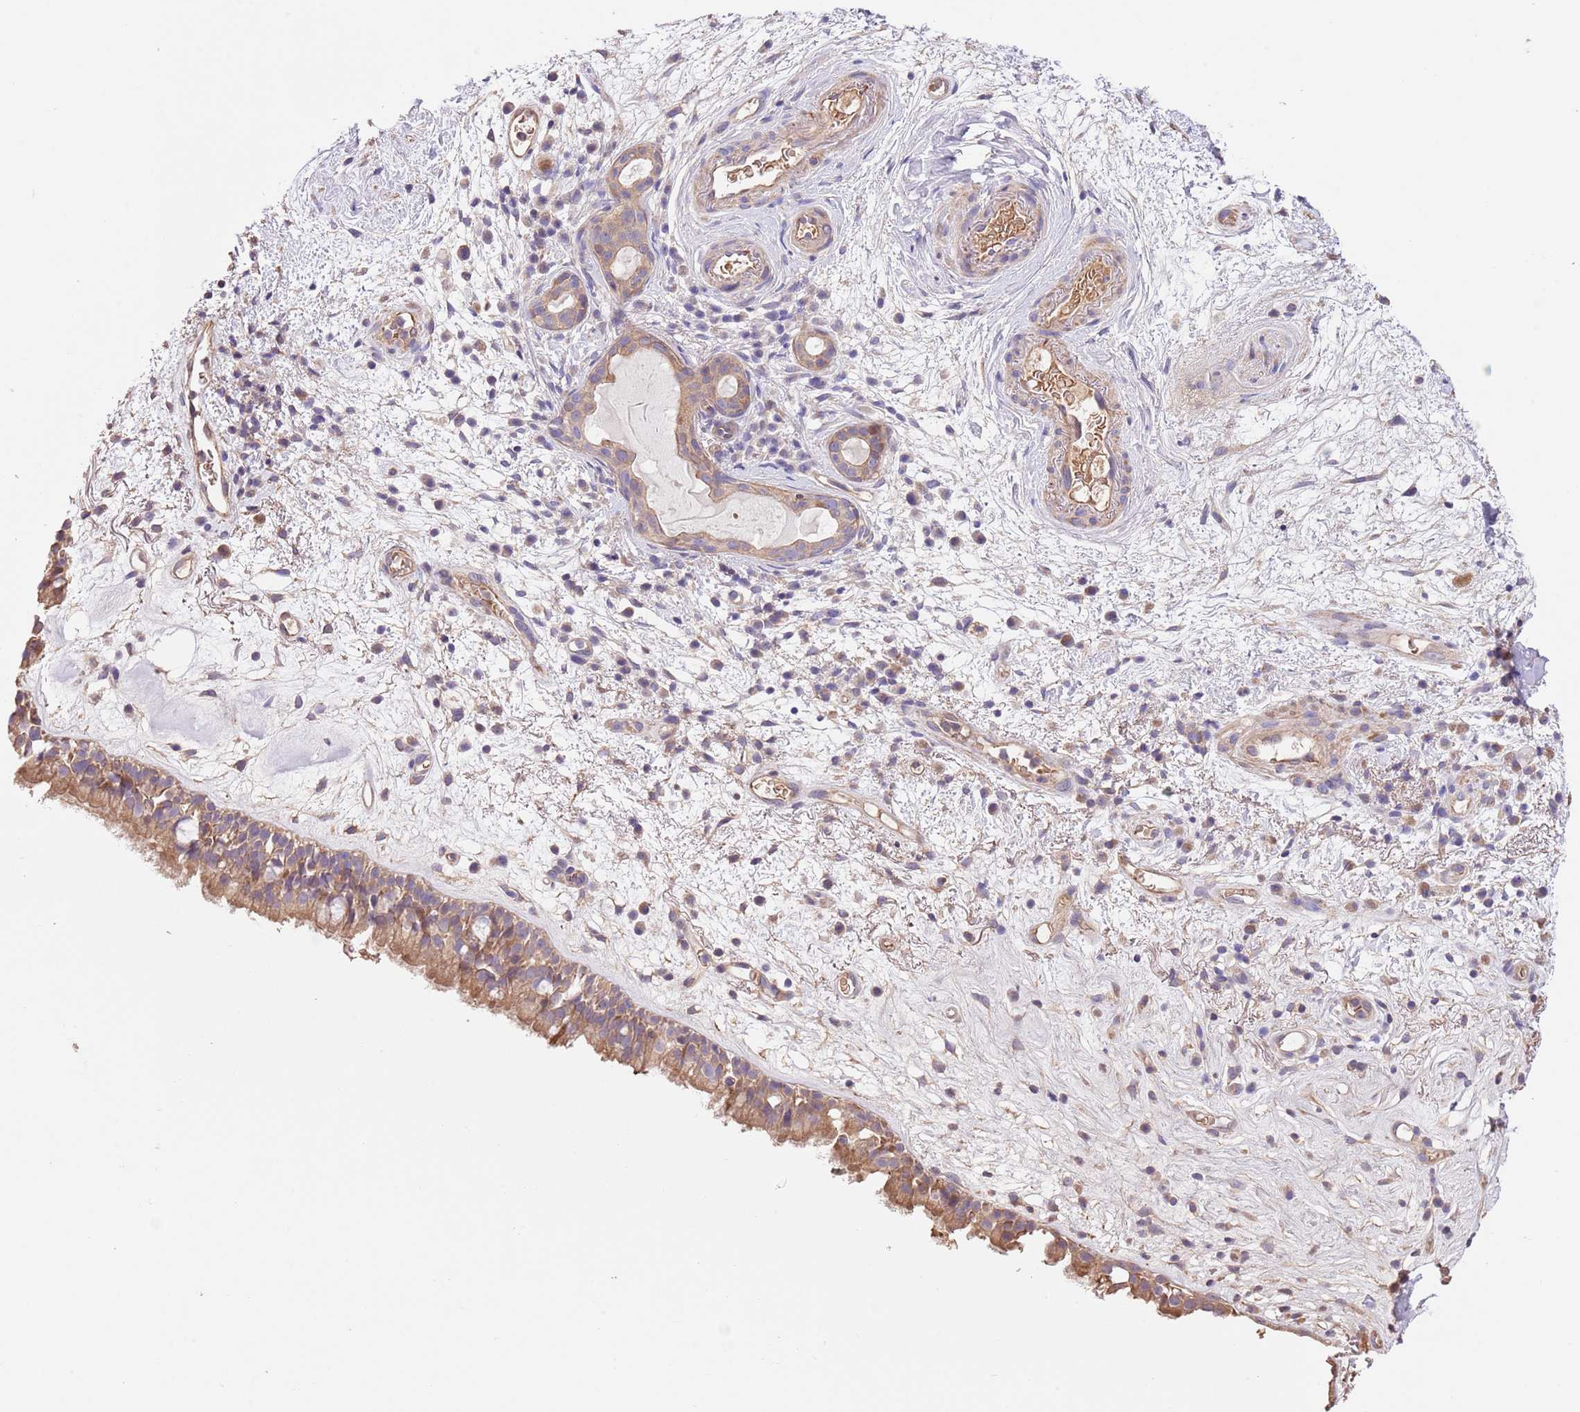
{"staining": {"intensity": "moderate", "quantity": ">75%", "location": "cytoplasmic/membranous"}, "tissue": "nasopharynx", "cell_type": "Respiratory epithelial cells", "image_type": "normal", "snomed": [{"axis": "morphology", "description": "Normal tissue, NOS"}, {"axis": "morphology", "description": "Squamous cell carcinoma, NOS"}, {"axis": "topography", "description": "Nasopharynx"}, {"axis": "topography", "description": "Head-Neck"}], "caption": "Immunohistochemistry histopathology image of unremarkable nasopharynx: human nasopharynx stained using immunohistochemistry (IHC) reveals medium levels of moderate protein expression localized specifically in the cytoplasmic/membranous of respiratory epithelial cells, appearing as a cytoplasmic/membranous brown color.", "gene": "FAM89B", "patient": {"sex": "male", "age": 85}}